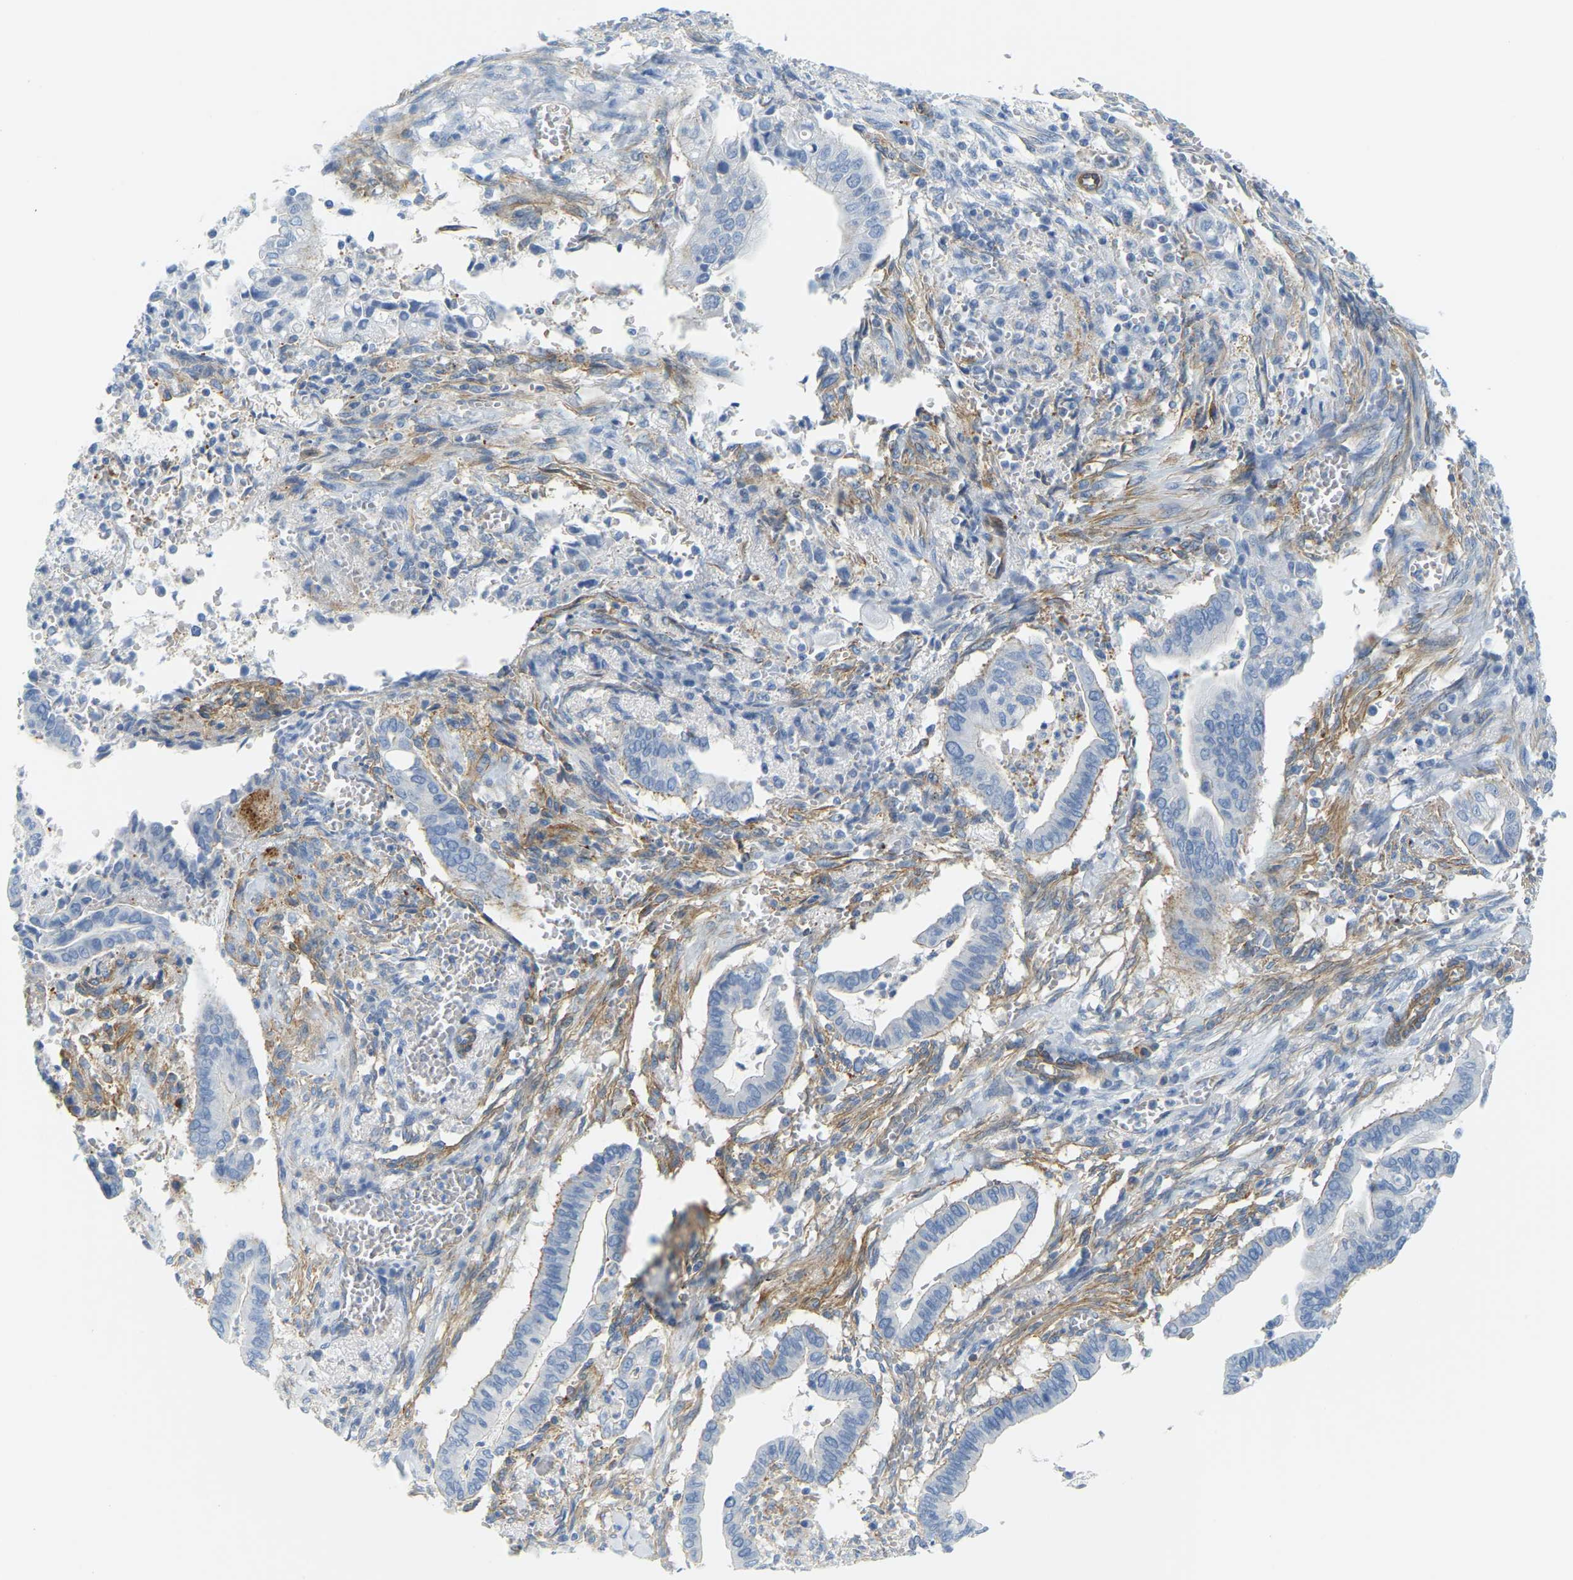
{"staining": {"intensity": "negative", "quantity": "none", "location": "none"}, "tissue": "cervical cancer", "cell_type": "Tumor cells", "image_type": "cancer", "snomed": [{"axis": "morphology", "description": "Adenocarcinoma, NOS"}, {"axis": "topography", "description": "Cervix"}], "caption": "There is no significant positivity in tumor cells of adenocarcinoma (cervical).", "gene": "MYL3", "patient": {"sex": "female", "age": 44}}